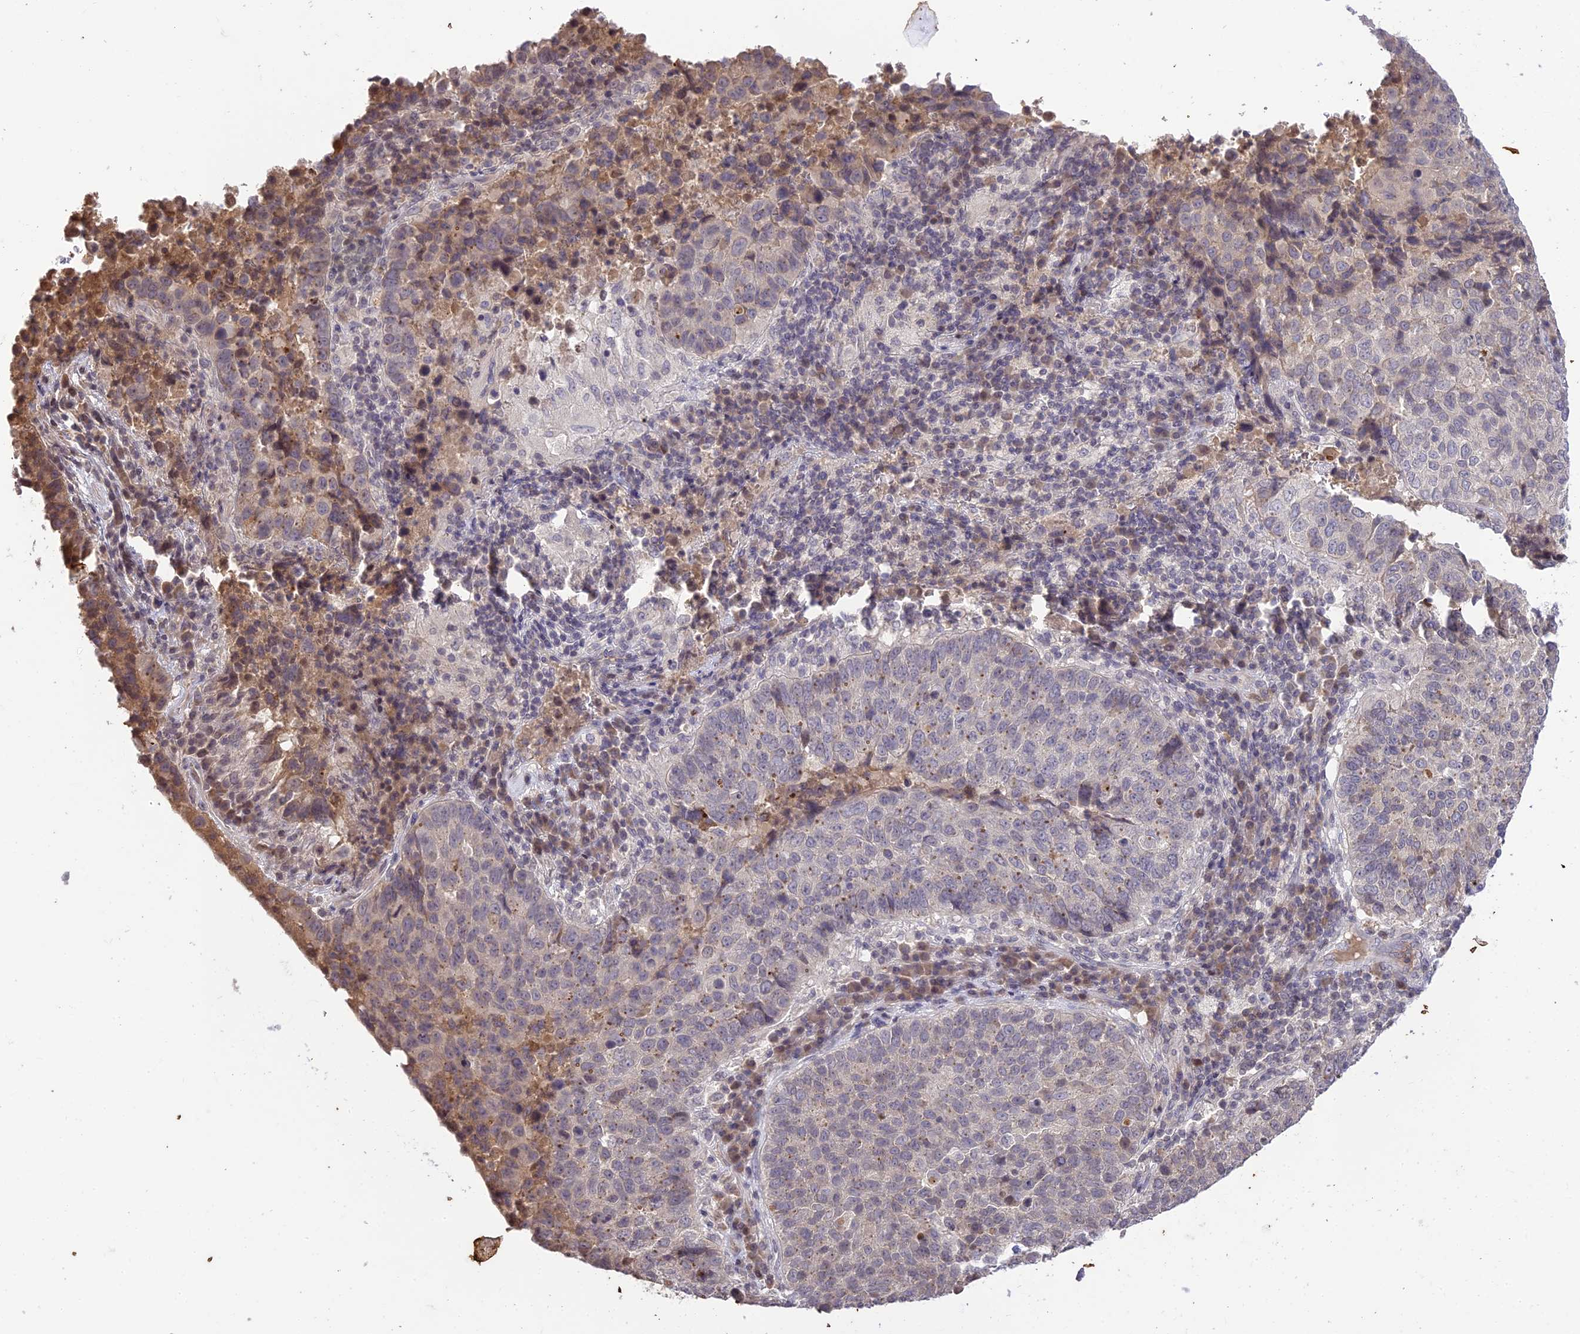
{"staining": {"intensity": "weak", "quantity": "<25%", "location": "cytoplasmic/membranous"}, "tissue": "lung cancer", "cell_type": "Tumor cells", "image_type": "cancer", "snomed": [{"axis": "morphology", "description": "Squamous cell carcinoma, NOS"}, {"axis": "topography", "description": "Lung"}], "caption": "Immunohistochemical staining of human lung squamous cell carcinoma displays no significant expression in tumor cells.", "gene": "TEKT1", "patient": {"sex": "male", "age": 73}}